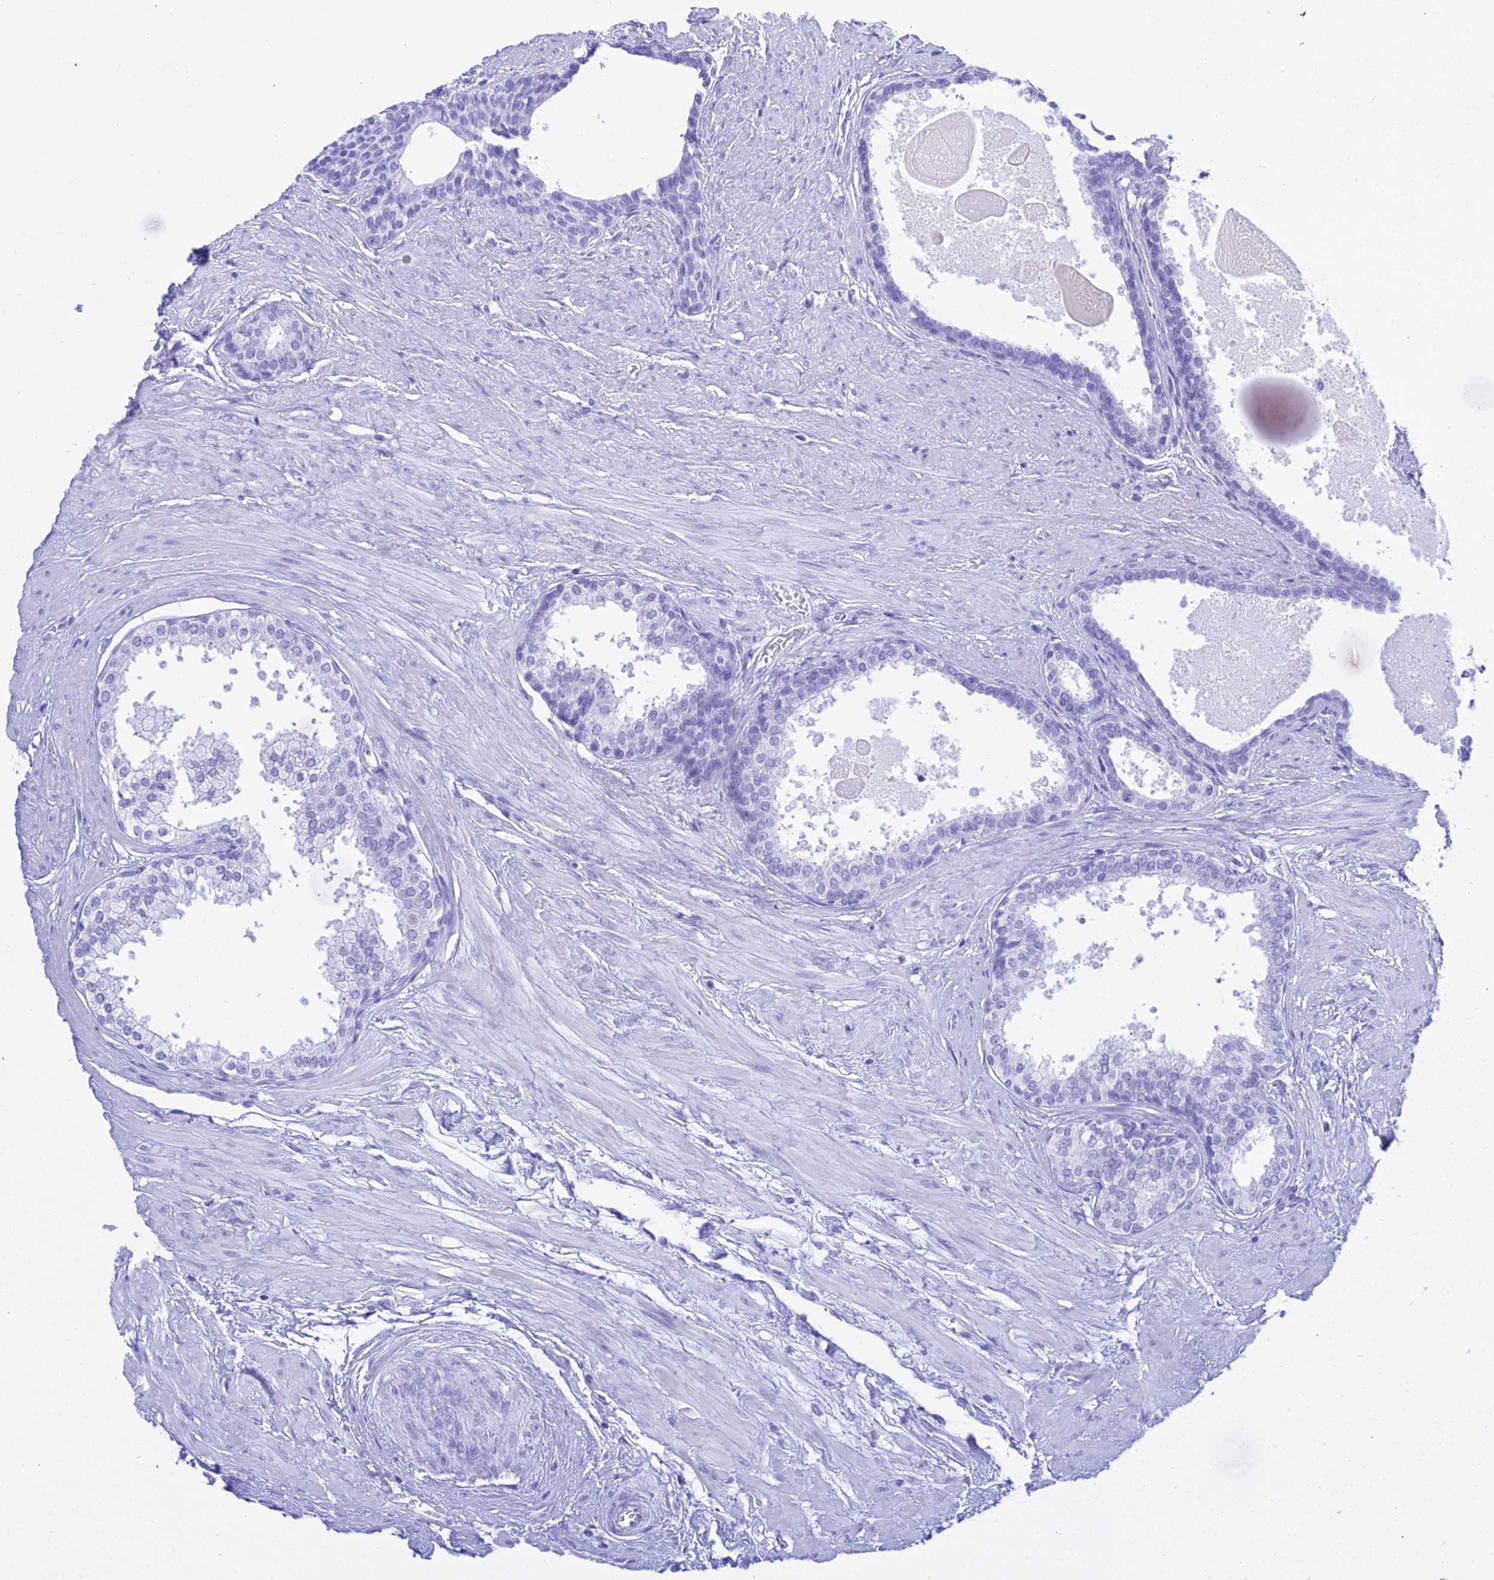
{"staining": {"intensity": "moderate", "quantity": "<25%", "location": "cytoplasmic/membranous"}, "tissue": "prostate", "cell_type": "Glandular cells", "image_type": "normal", "snomed": [{"axis": "morphology", "description": "Normal tissue, NOS"}, {"axis": "topography", "description": "Prostate"}], "caption": "Immunohistochemistry (IHC) micrograph of normal prostate: prostate stained using immunohistochemistry displays low levels of moderate protein expression localized specifically in the cytoplasmic/membranous of glandular cells, appearing as a cytoplasmic/membranous brown color.", "gene": "PATE4", "patient": {"sex": "male", "age": 57}}